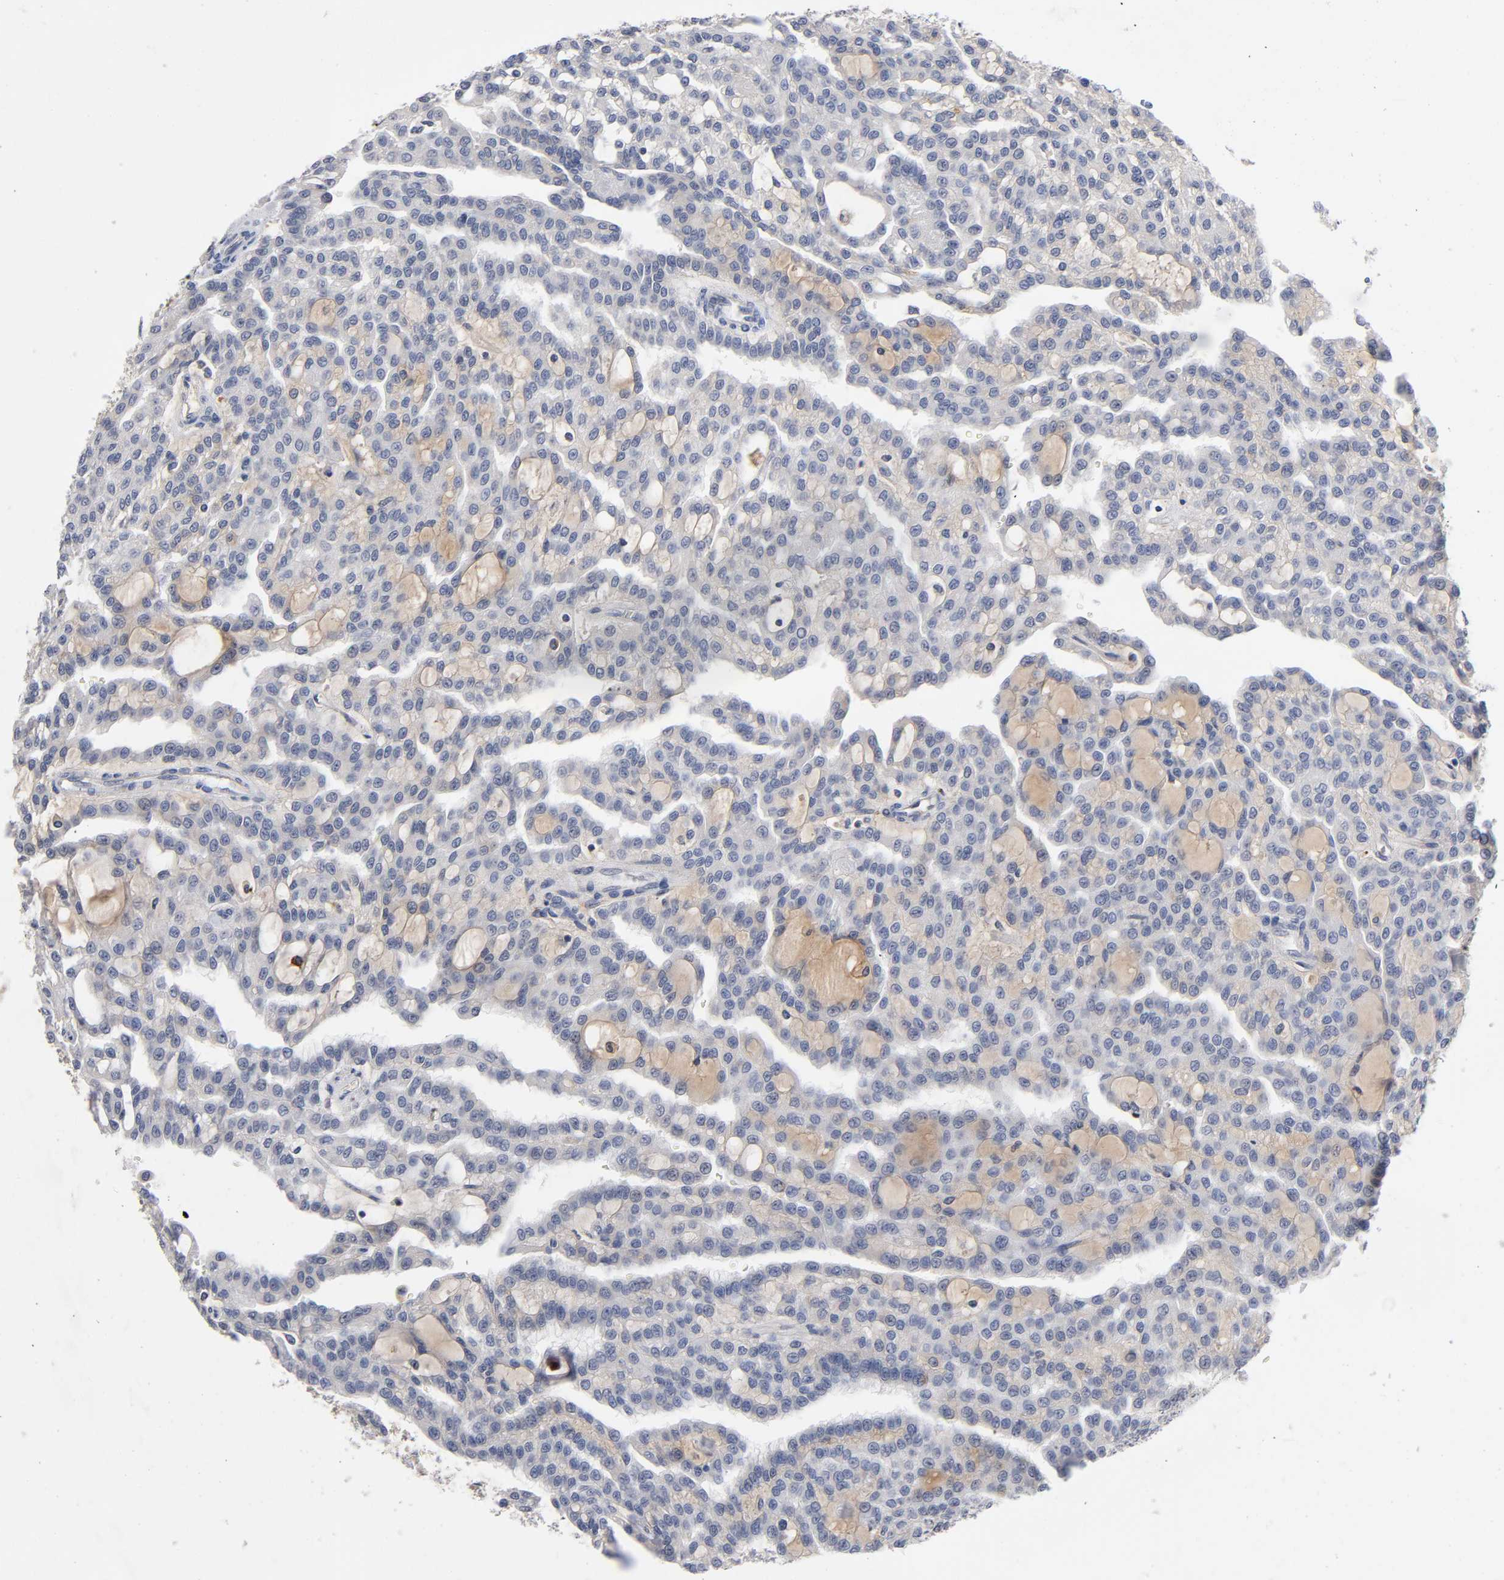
{"staining": {"intensity": "weak", "quantity": ">75%", "location": "cytoplasmic/membranous"}, "tissue": "renal cancer", "cell_type": "Tumor cells", "image_type": "cancer", "snomed": [{"axis": "morphology", "description": "Adenocarcinoma, NOS"}, {"axis": "topography", "description": "Kidney"}], "caption": "Immunohistochemical staining of human renal cancer reveals low levels of weak cytoplasmic/membranous positivity in about >75% of tumor cells.", "gene": "NOVA1", "patient": {"sex": "male", "age": 63}}